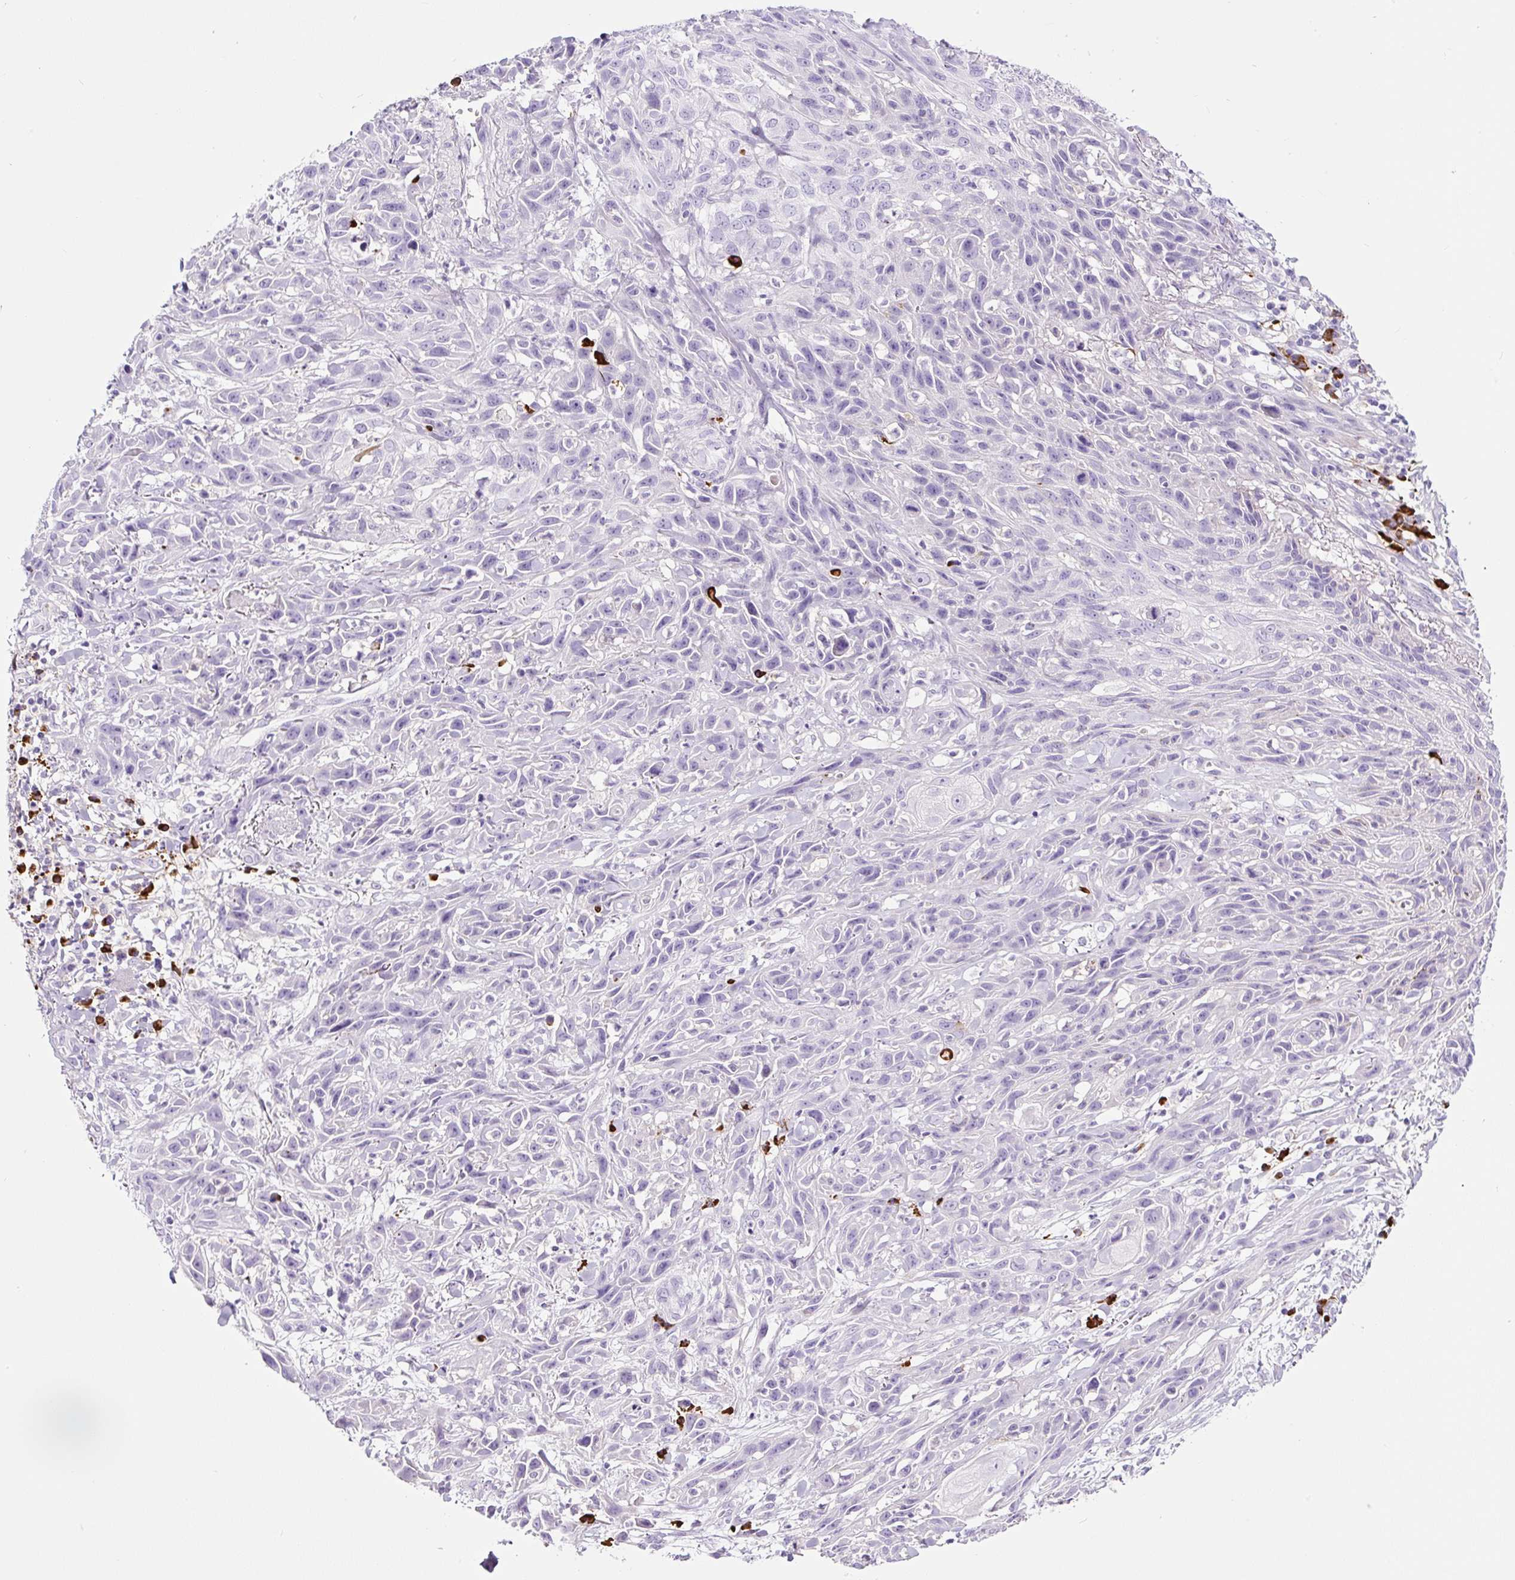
{"staining": {"intensity": "moderate", "quantity": "<25%", "location": "cytoplasmic/membranous"}, "tissue": "skin cancer", "cell_type": "Tumor cells", "image_type": "cancer", "snomed": [{"axis": "morphology", "description": "Squamous cell carcinoma, NOS"}, {"axis": "topography", "description": "Skin"}, {"axis": "topography", "description": "Vulva"}], "caption": "High-power microscopy captured an immunohistochemistry micrograph of skin cancer (squamous cell carcinoma), revealing moderate cytoplasmic/membranous expression in approximately <25% of tumor cells. Immunohistochemistry stains the protein in brown and the nuclei are stained blue.", "gene": "RNF212B", "patient": {"sex": "female", "age": 83}}